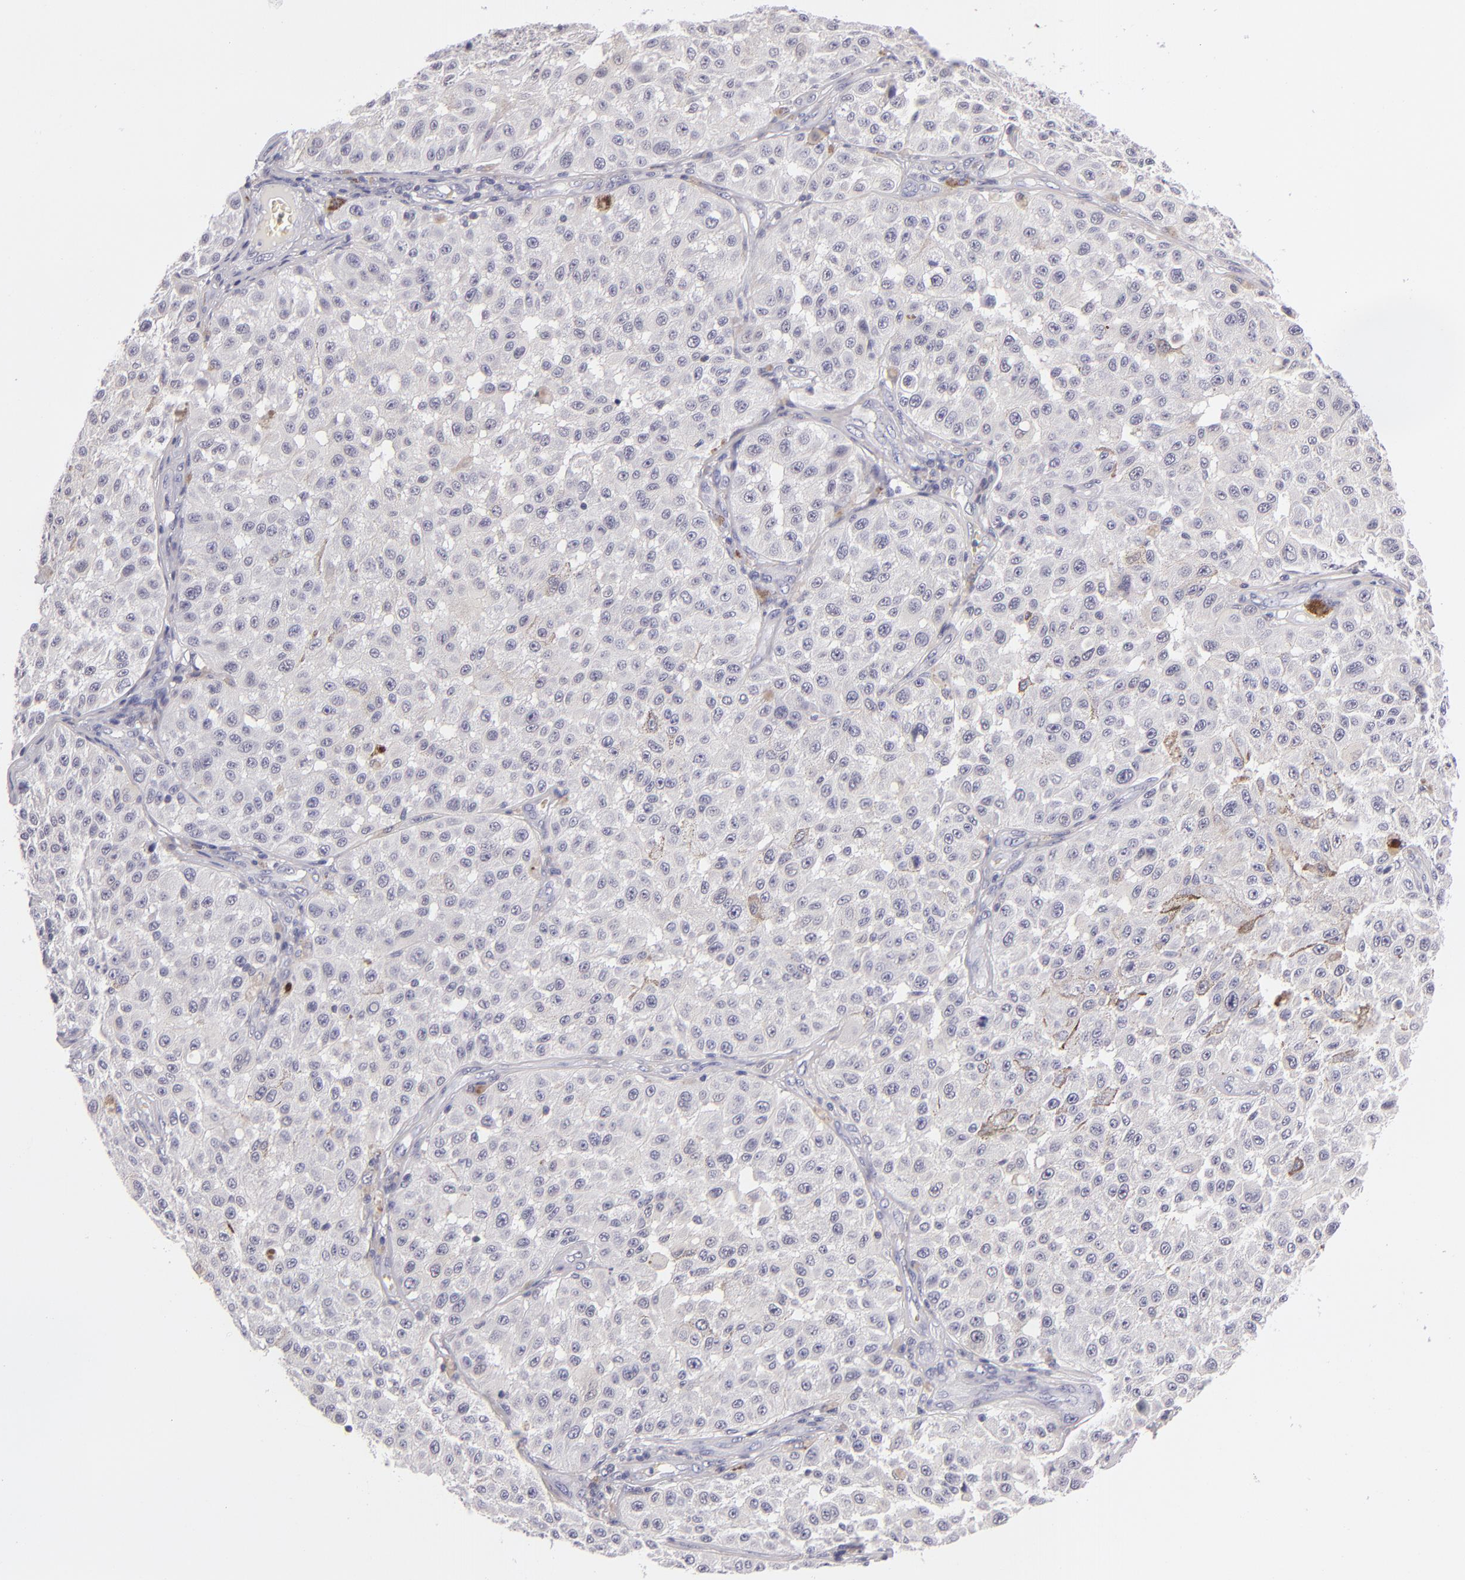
{"staining": {"intensity": "negative", "quantity": "none", "location": "none"}, "tissue": "melanoma", "cell_type": "Tumor cells", "image_type": "cancer", "snomed": [{"axis": "morphology", "description": "Malignant melanoma, NOS"}, {"axis": "topography", "description": "Skin"}], "caption": "A micrograph of malignant melanoma stained for a protein demonstrates no brown staining in tumor cells.", "gene": "CD48", "patient": {"sex": "female", "age": 64}}